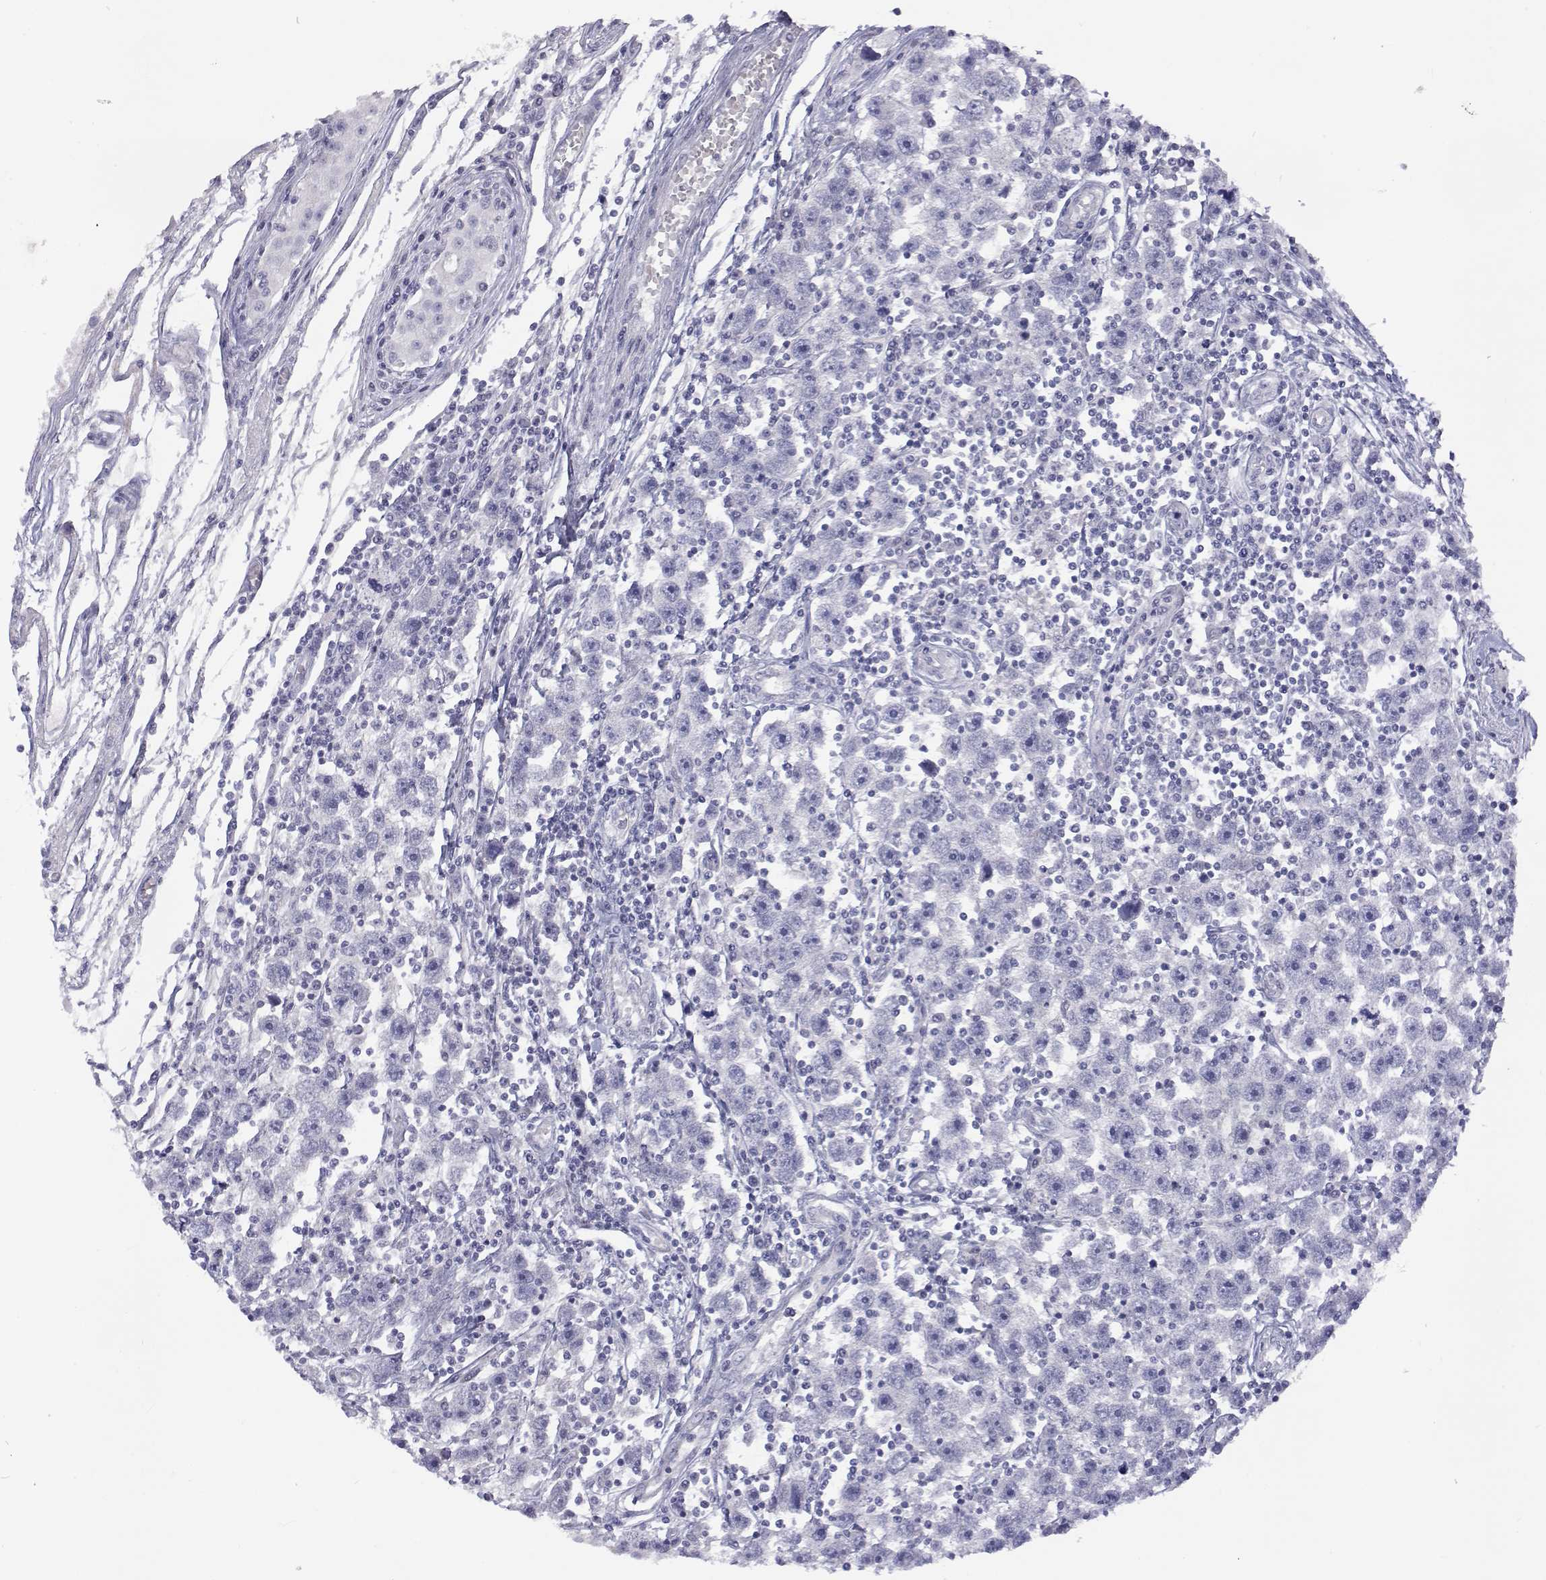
{"staining": {"intensity": "negative", "quantity": "none", "location": "none"}, "tissue": "testis cancer", "cell_type": "Tumor cells", "image_type": "cancer", "snomed": [{"axis": "morphology", "description": "Seminoma, NOS"}, {"axis": "topography", "description": "Testis"}], "caption": "The histopathology image demonstrates no staining of tumor cells in testis seminoma. (Stains: DAB immunohistochemistry (IHC) with hematoxylin counter stain, Microscopy: brightfield microscopy at high magnification).", "gene": "ANKRD65", "patient": {"sex": "male", "age": 30}}